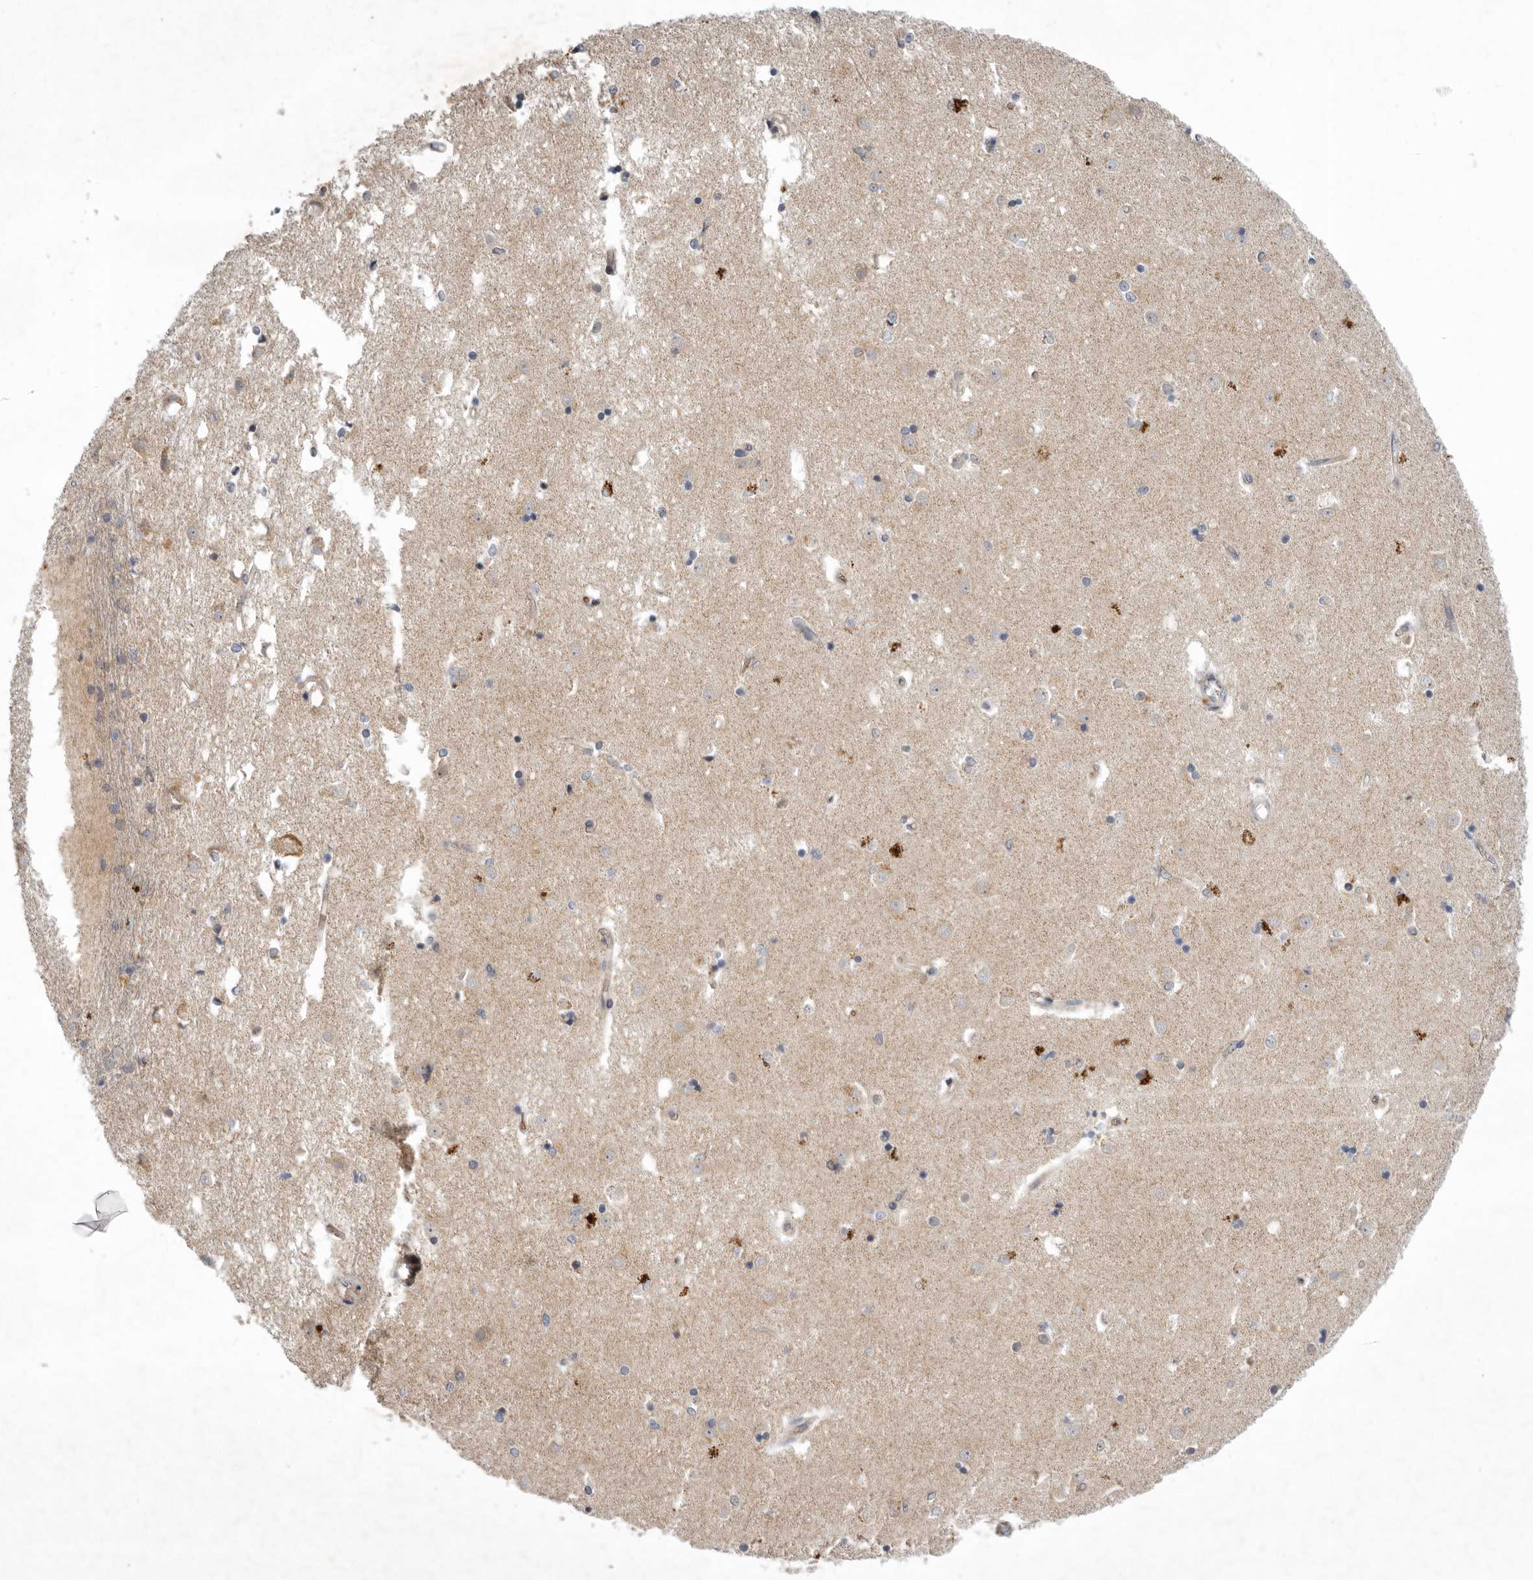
{"staining": {"intensity": "moderate", "quantity": "<25%", "location": "cytoplasmic/membranous"}, "tissue": "caudate", "cell_type": "Glial cells", "image_type": "normal", "snomed": [{"axis": "morphology", "description": "Normal tissue, NOS"}, {"axis": "topography", "description": "Lateral ventricle wall"}], "caption": "IHC (DAB) staining of unremarkable human caudate shows moderate cytoplasmic/membranous protein staining in approximately <25% of glial cells. (DAB (3,3'-diaminobenzidine) IHC with brightfield microscopy, high magnification).", "gene": "KIF2B", "patient": {"sex": "male", "age": 45}}